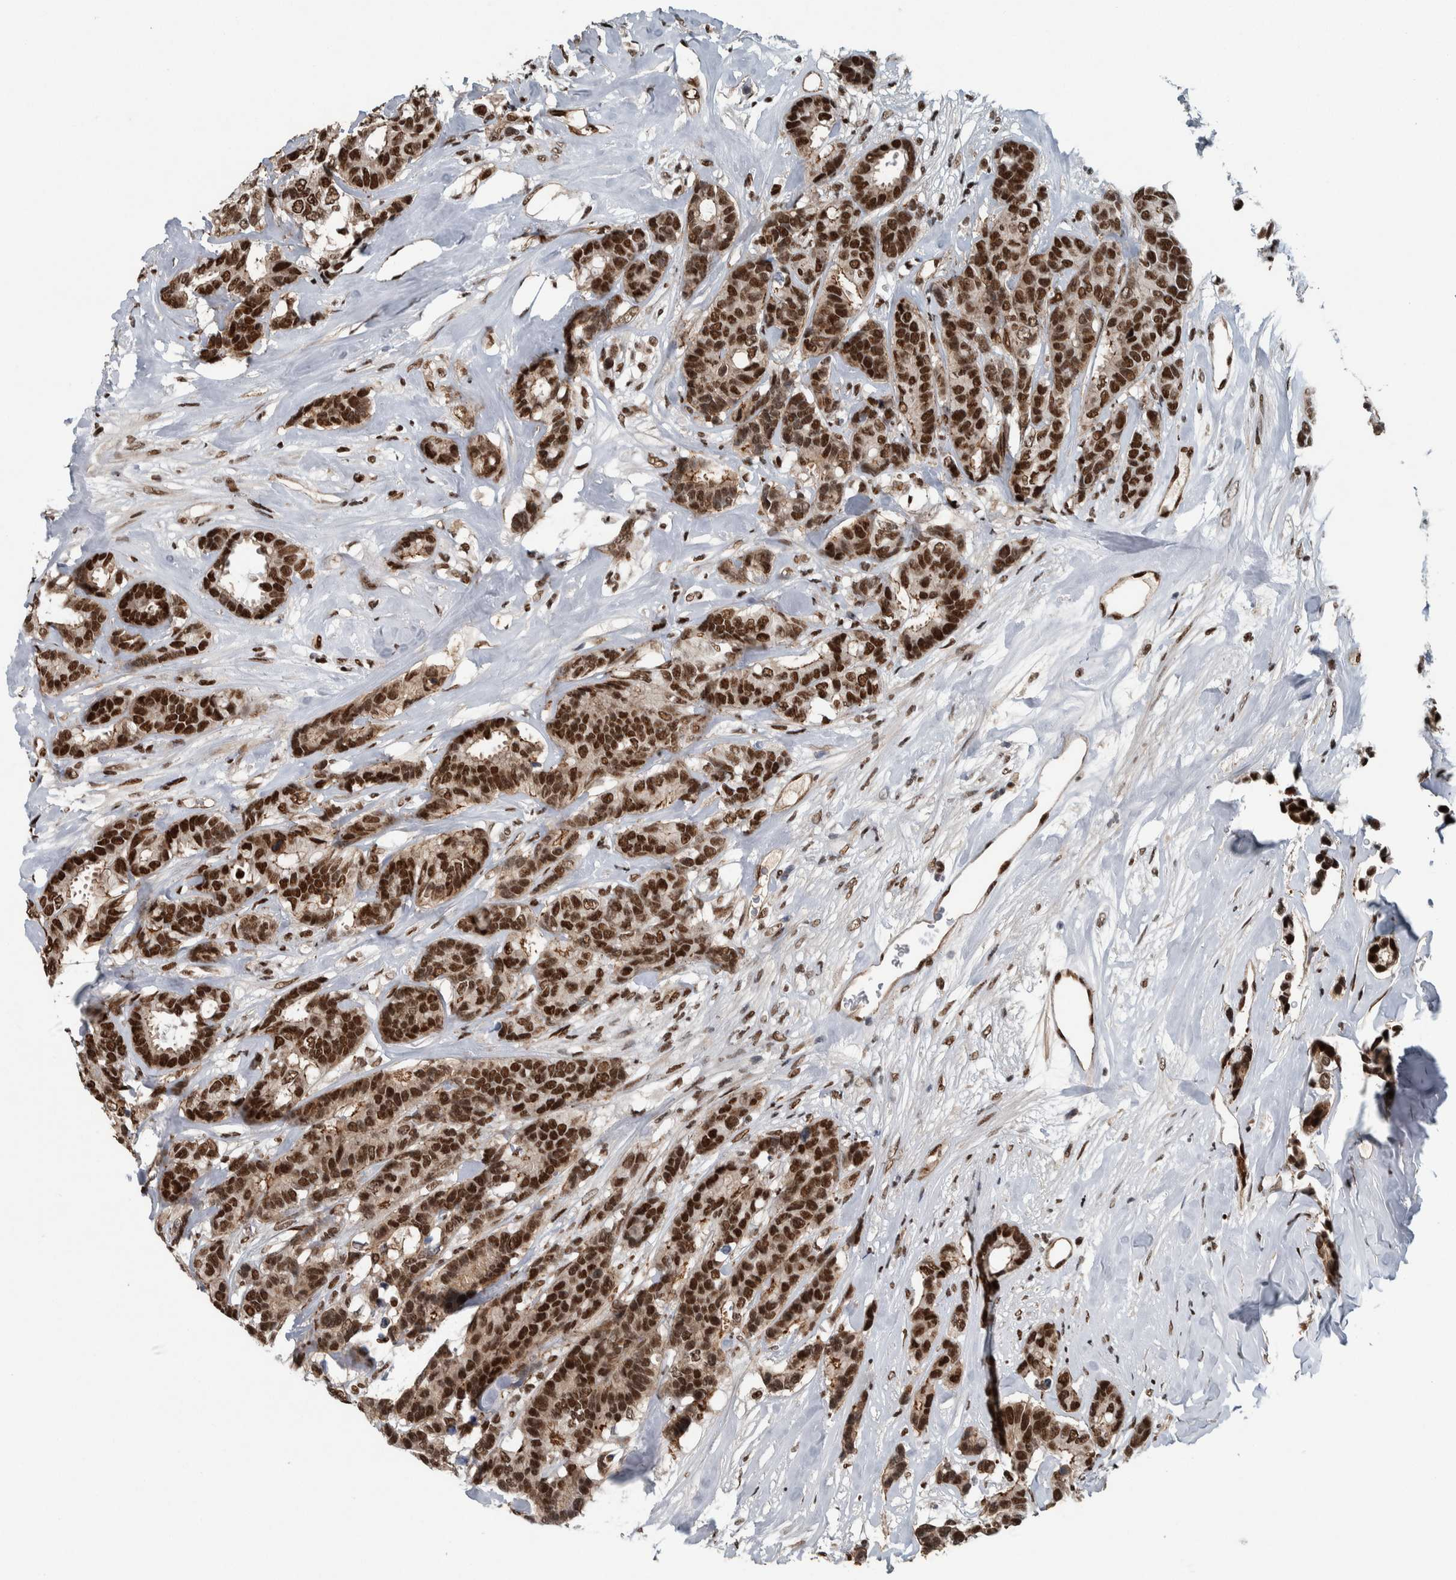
{"staining": {"intensity": "strong", "quantity": ">75%", "location": "nuclear"}, "tissue": "breast cancer", "cell_type": "Tumor cells", "image_type": "cancer", "snomed": [{"axis": "morphology", "description": "Duct carcinoma"}, {"axis": "topography", "description": "Breast"}], "caption": "Strong nuclear staining for a protein is seen in approximately >75% of tumor cells of breast invasive ductal carcinoma using immunohistochemistry (IHC).", "gene": "FAM135B", "patient": {"sex": "female", "age": 87}}